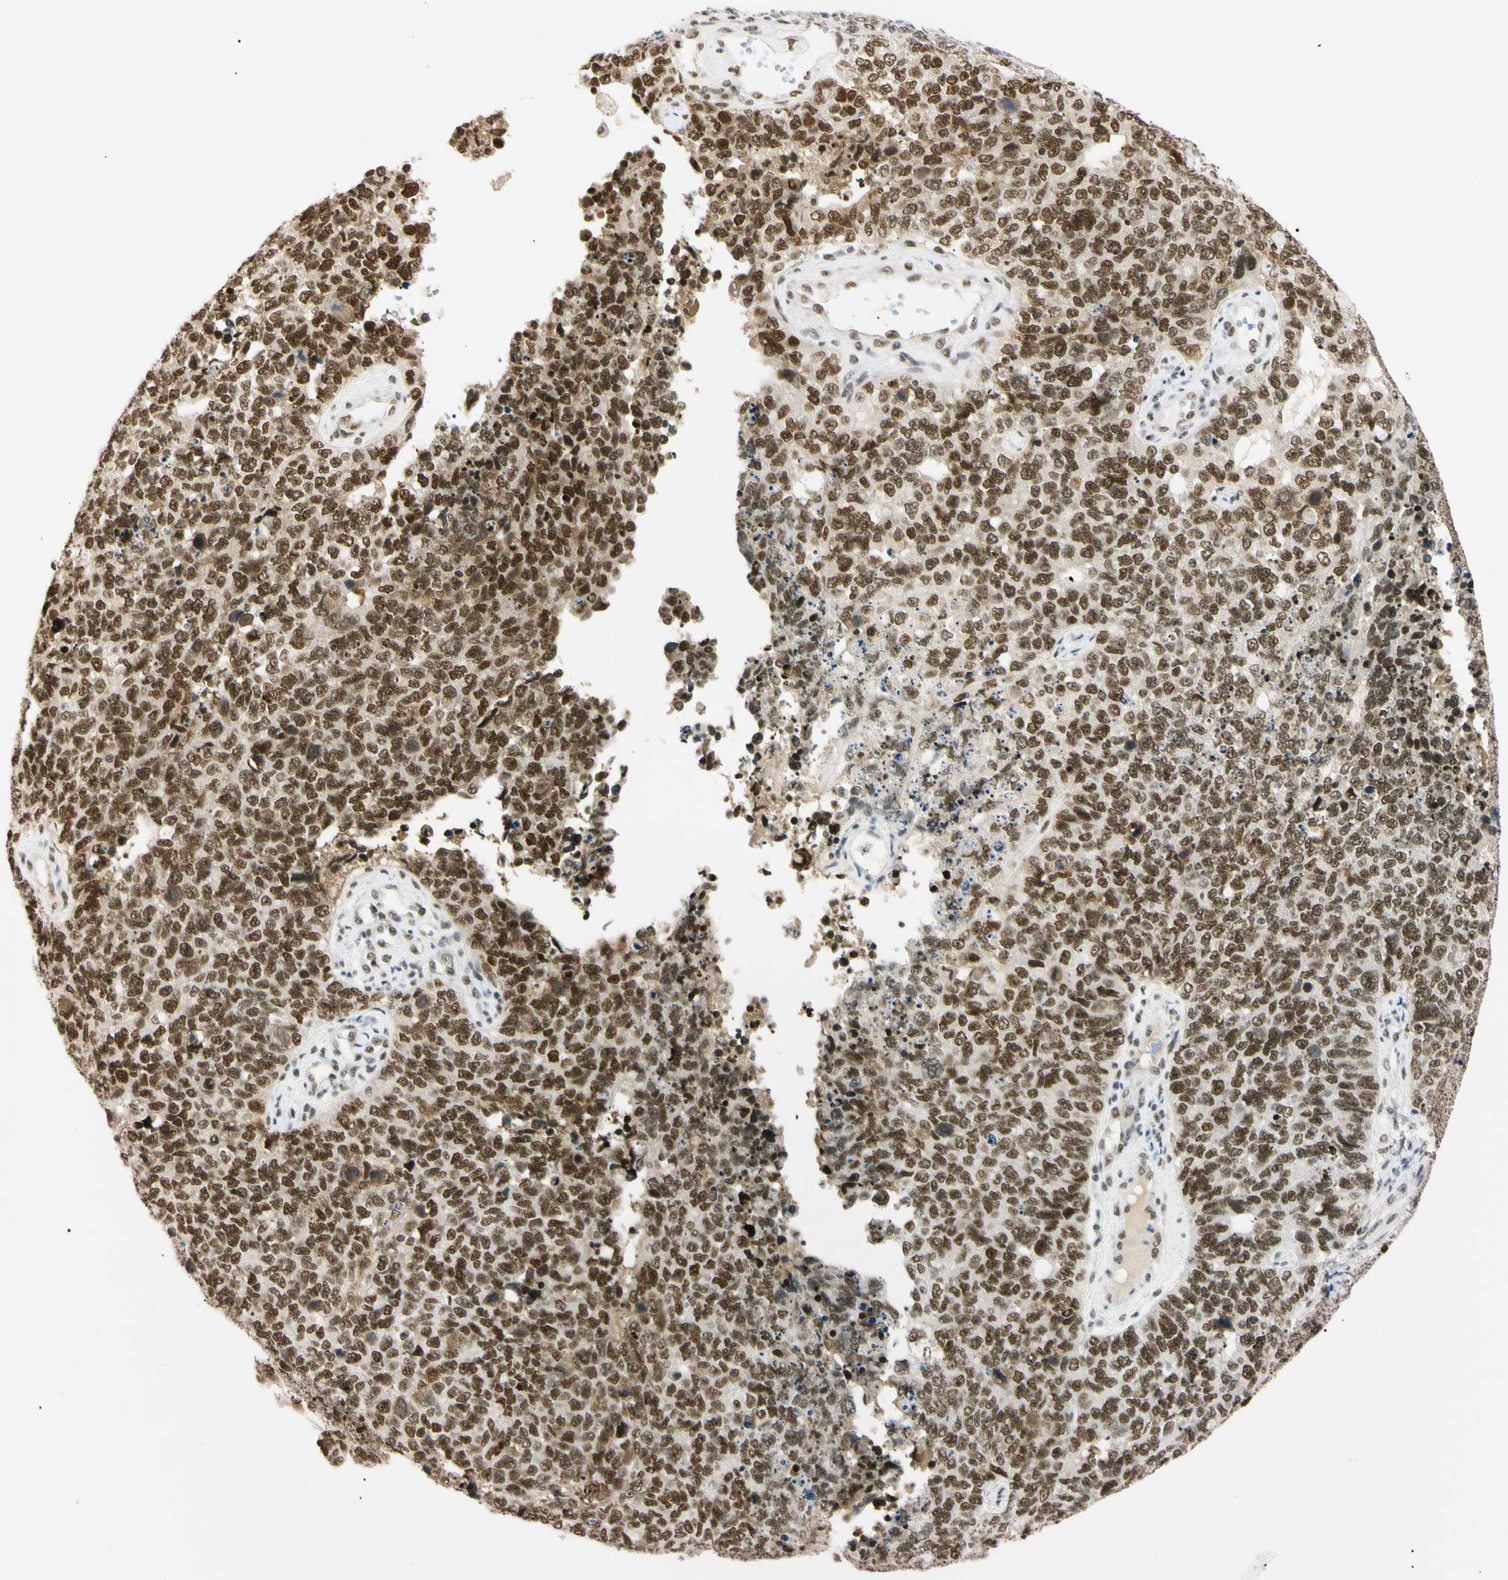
{"staining": {"intensity": "strong", "quantity": ">75%", "location": "nuclear"}, "tissue": "cervical cancer", "cell_type": "Tumor cells", "image_type": "cancer", "snomed": [{"axis": "morphology", "description": "Squamous cell carcinoma, NOS"}, {"axis": "topography", "description": "Cervix"}], "caption": "A high-resolution histopathology image shows IHC staining of squamous cell carcinoma (cervical), which demonstrates strong nuclear expression in about >75% of tumor cells.", "gene": "ZNF134", "patient": {"sex": "female", "age": 63}}